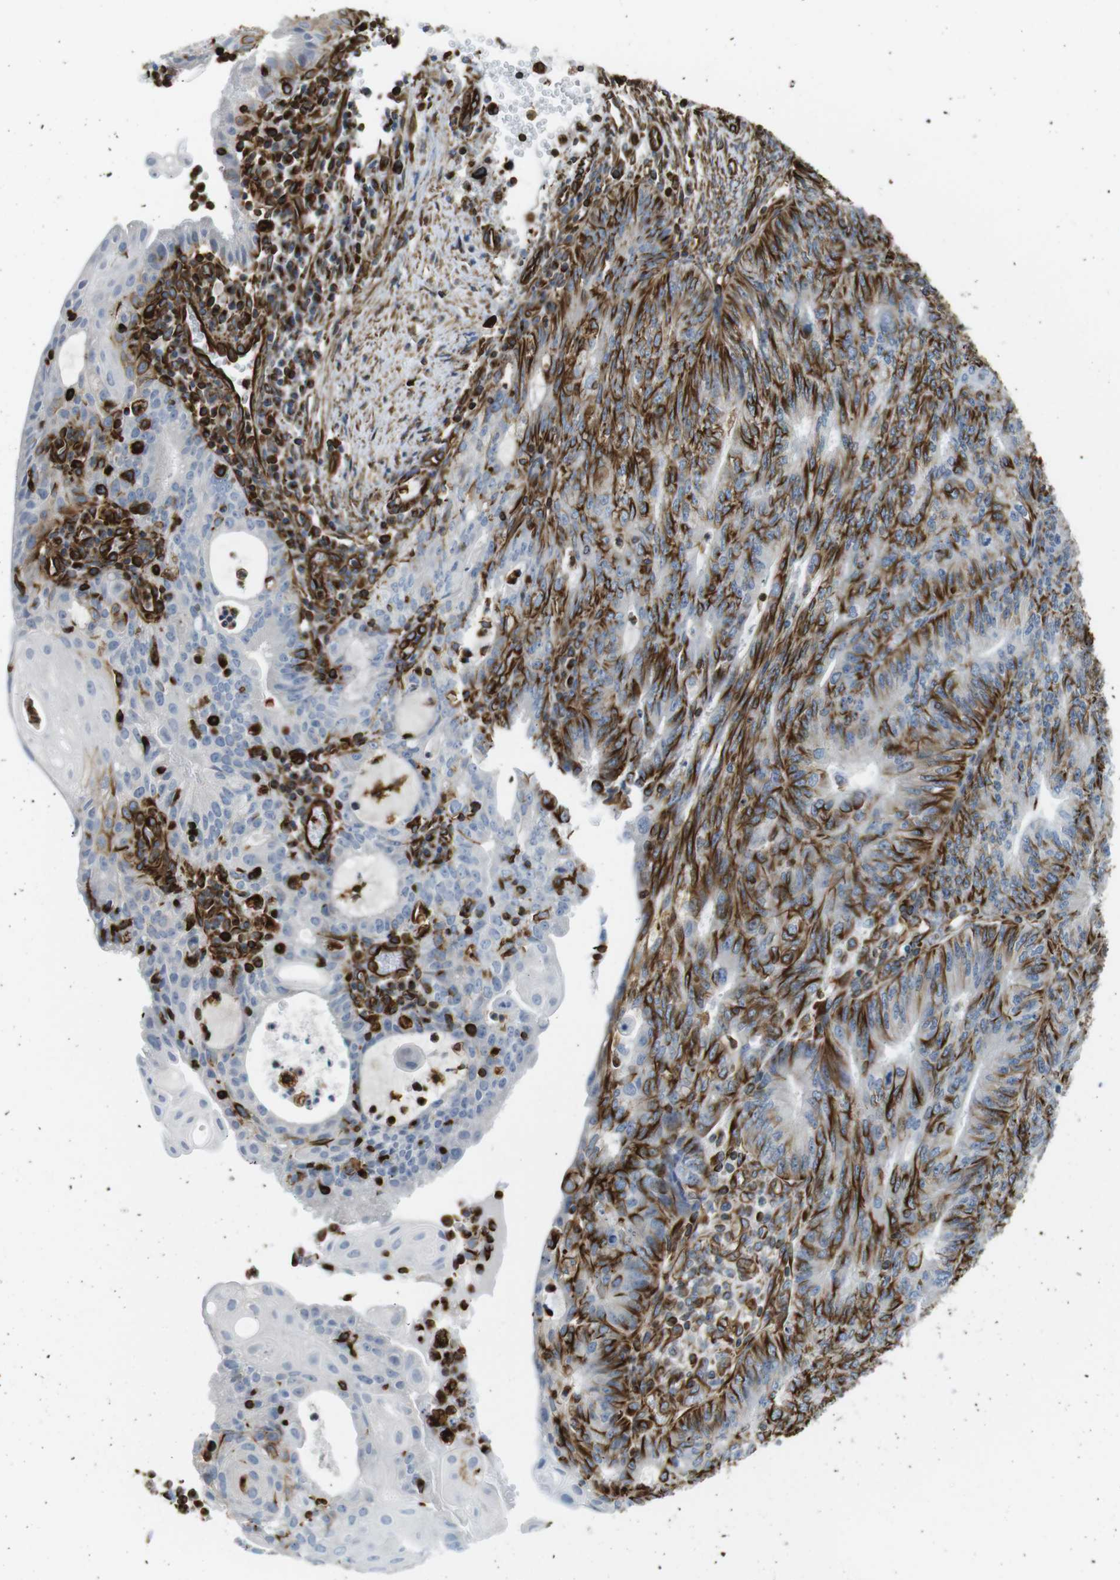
{"staining": {"intensity": "strong", "quantity": ">75%", "location": "cytoplasmic/membranous"}, "tissue": "endometrial cancer", "cell_type": "Tumor cells", "image_type": "cancer", "snomed": [{"axis": "morphology", "description": "Adenocarcinoma, NOS"}, {"axis": "topography", "description": "Endometrium"}], "caption": "Protein staining of endometrial cancer (adenocarcinoma) tissue demonstrates strong cytoplasmic/membranous staining in about >75% of tumor cells. (IHC, brightfield microscopy, high magnification).", "gene": "RALGPS1", "patient": {"sex": "female", "age": 32}}